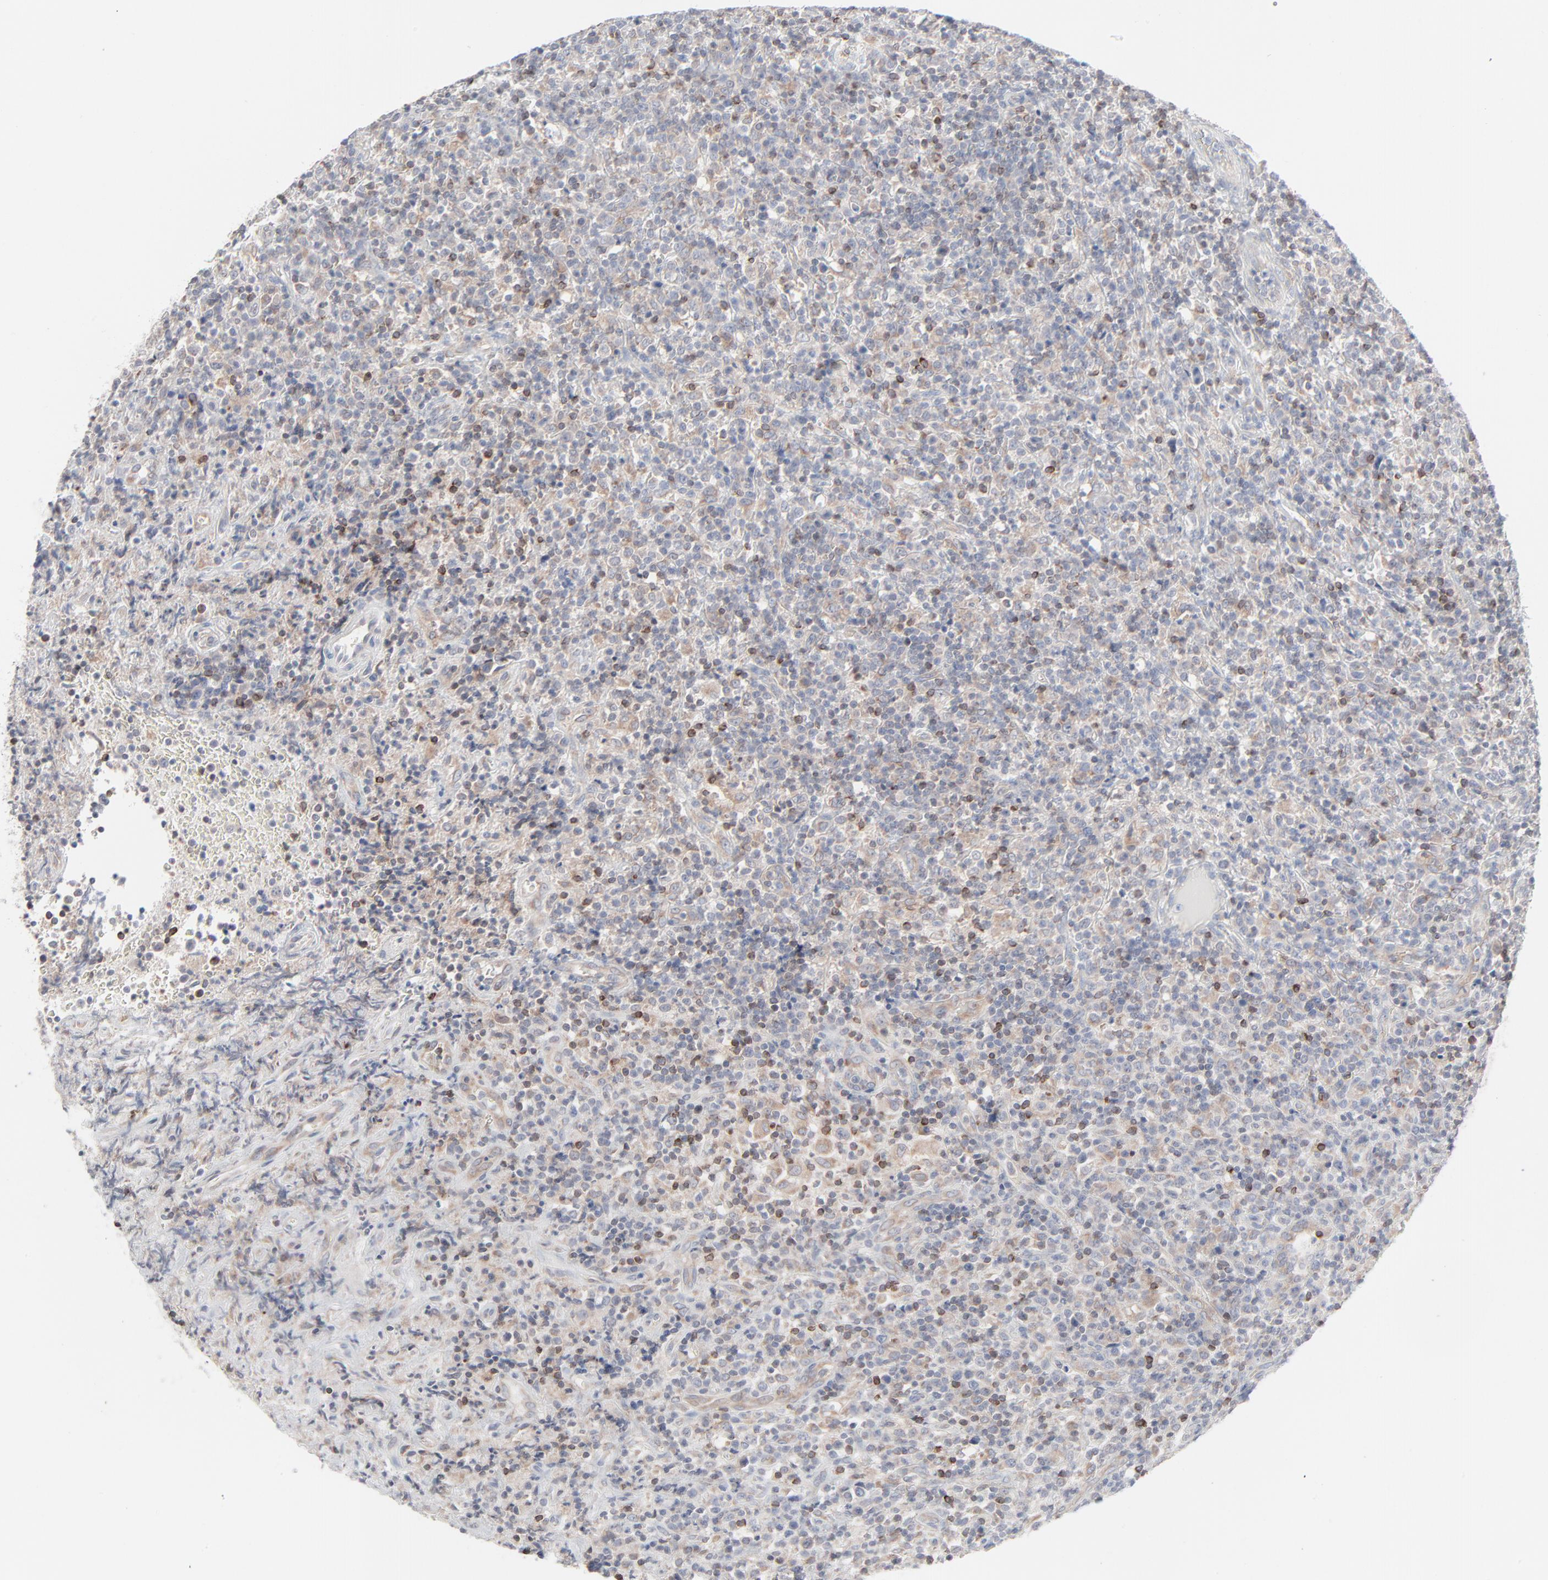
{"staining": {"intensity": "weak", "quantity": "25%-75%", "location": "cytoplasmic/membranous"}, "tissue": "lymphoma", "cell_type": "Tumor cells", "image_type": "cancer", "snomed": [{"axis": "morphology", "description": "Hodgkin's disease, NOS"}, {"axis": "topography", "description": "Lymph node"}], "caption": "Human lymphoma stained with a protein marker shows weak staining in tumor cells.", "gene": "KDSR", "patient": {"sex": "male", "age": 65}}